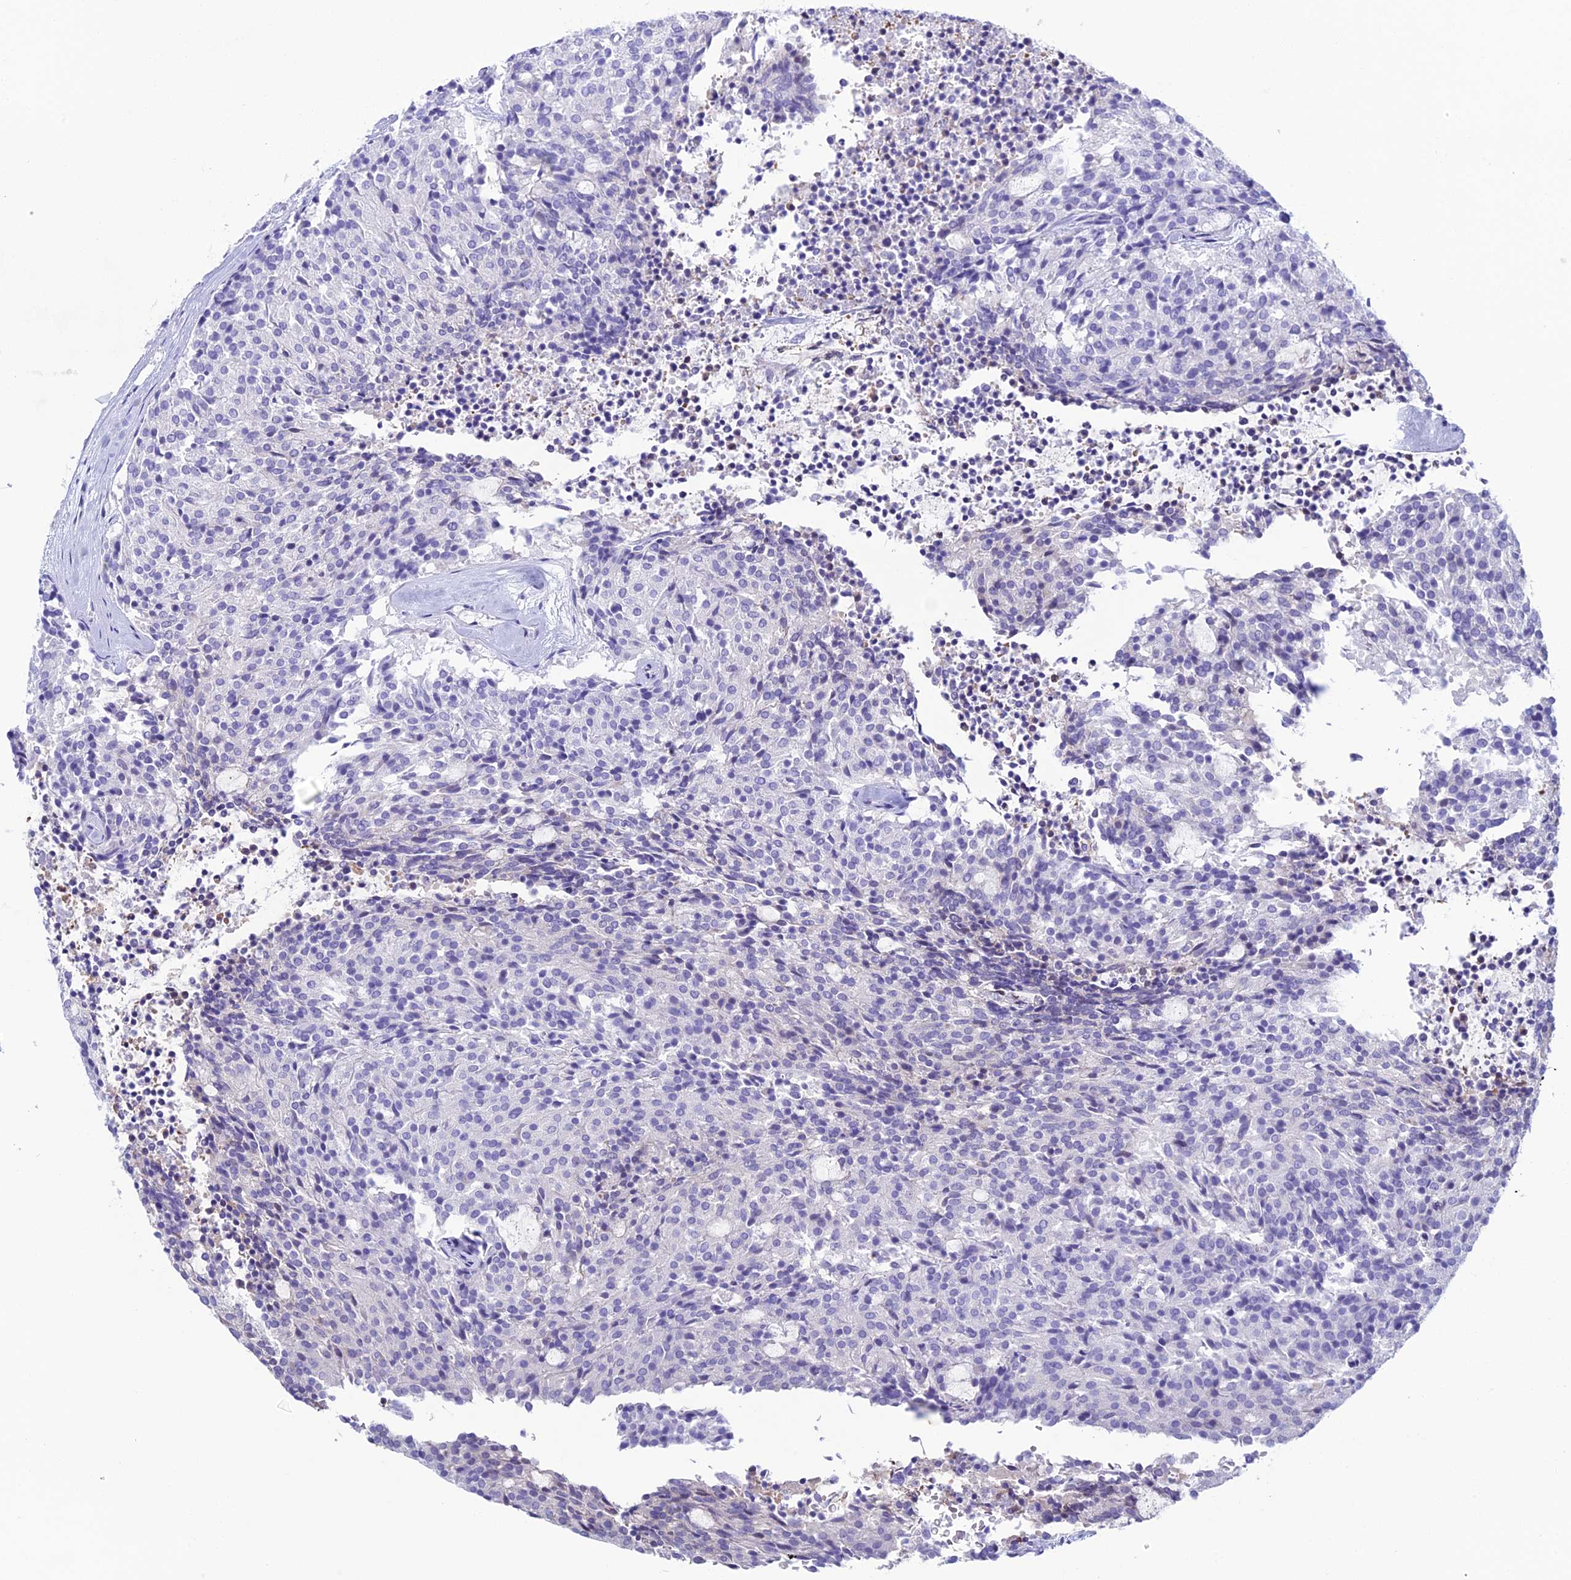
{"staining": {"intensity": "negative", "quantity": "none", "location": "none"}, "tissue": "carcinoid", "cell_type": "Tumor cells", "image_type": "cancer", "snomed": [{"axis": "morphology", "description": "Carcinoid, malignant, NOS"}, {"axis": "topography", "description": "Pancreas"}], "caption": "Tumor cells show no significant protein positivity in carcinoid (malignant).", "gene": "KCNK17", "patient": {"sex": "female", "age": 54}}